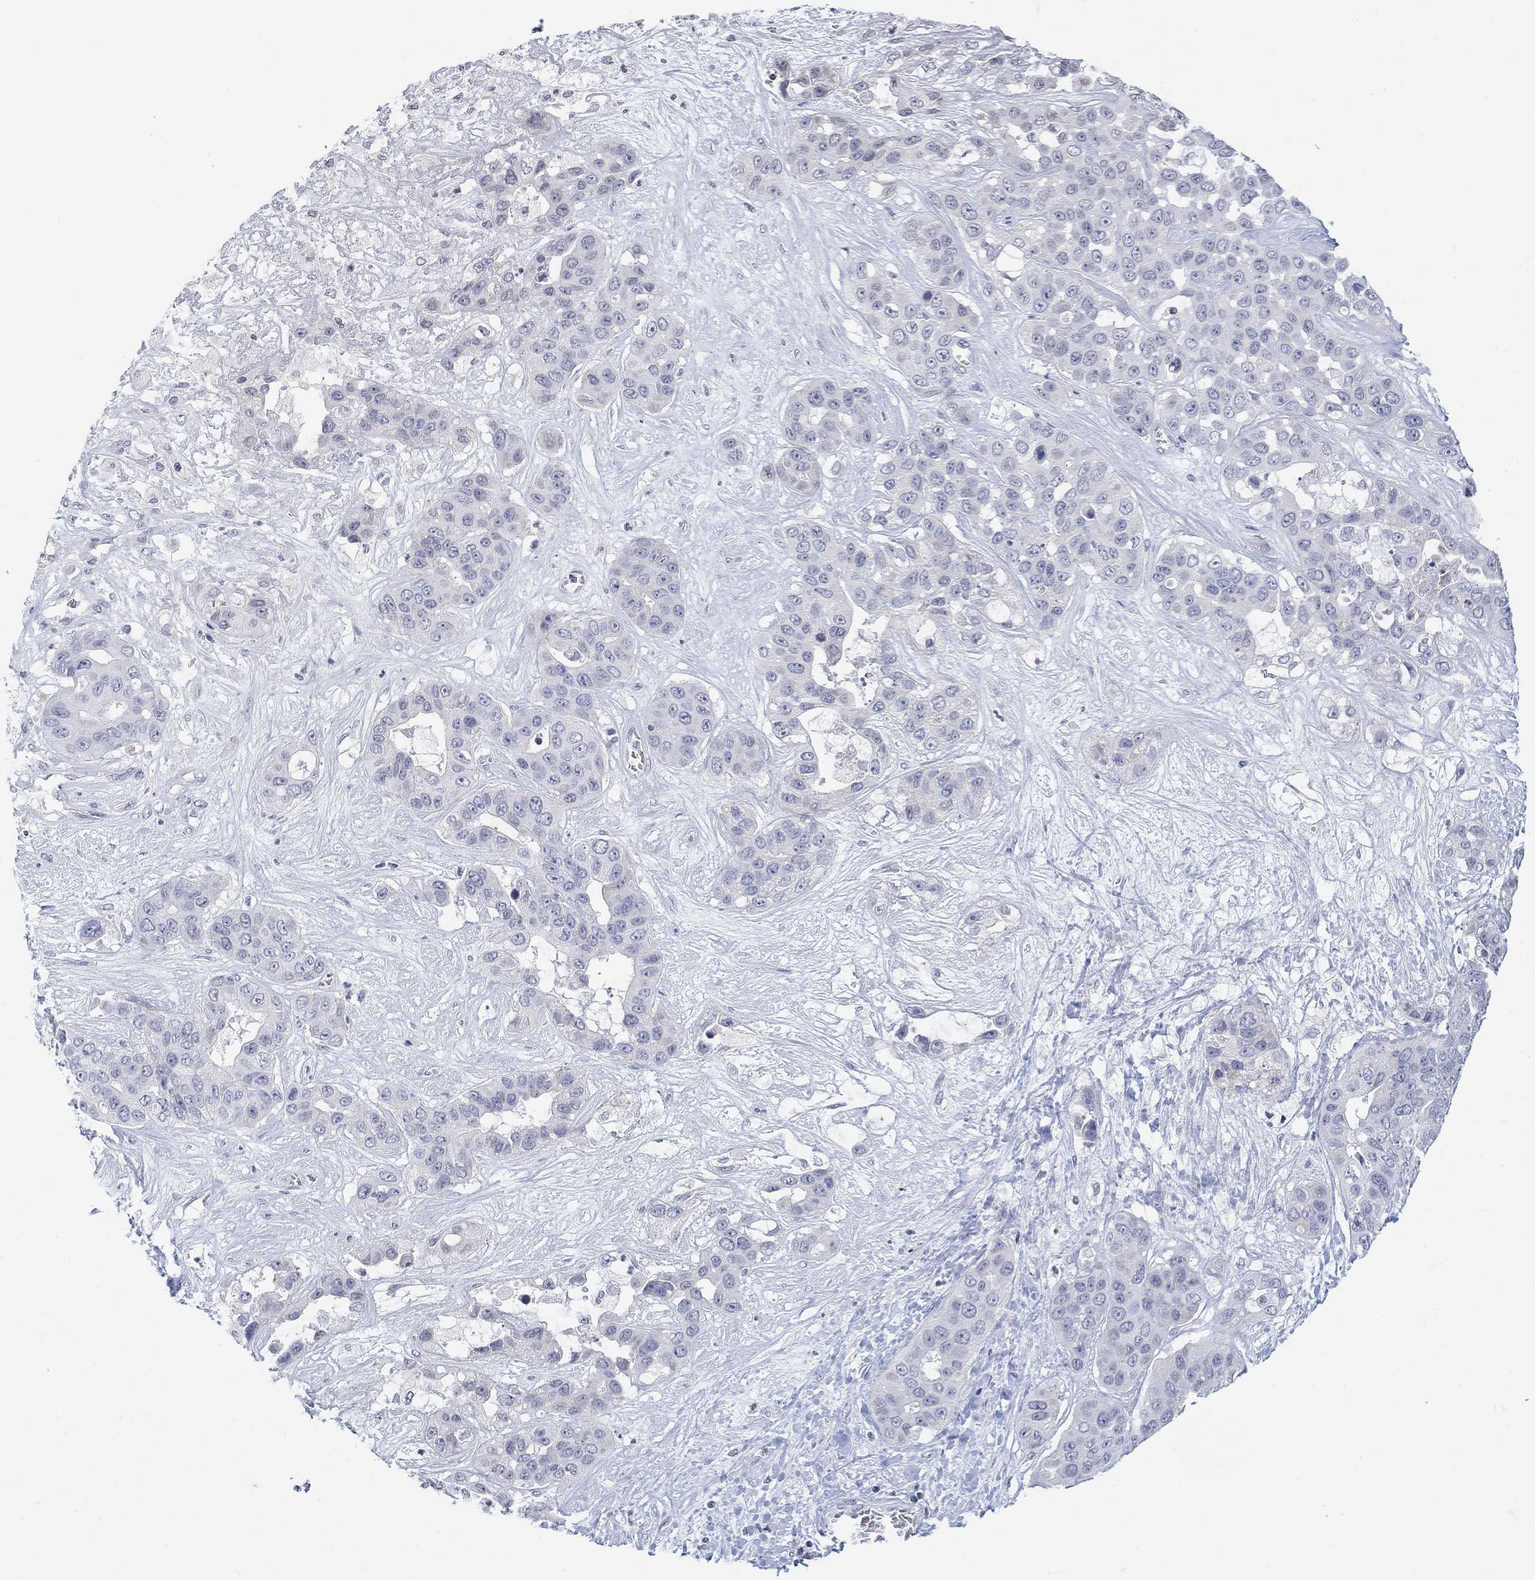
{"staining": {"intensity": "negative", "quantity": "none", "location": "none"}, "tissue": "liver cancer", "cell_type": "Tumor cells", "image_type": "cancer", "snomed": [{"axis": "morphology", "description": "Cholangiocarcinoma"}, {"axis": "topography", "description": "Liver"}], "caption": "Human liver cancer stained for a protein using IHC exhibits no expression in tumor cells.", "gene": "TMEM255A", "patient": {"sex": "female", "age": 52}}